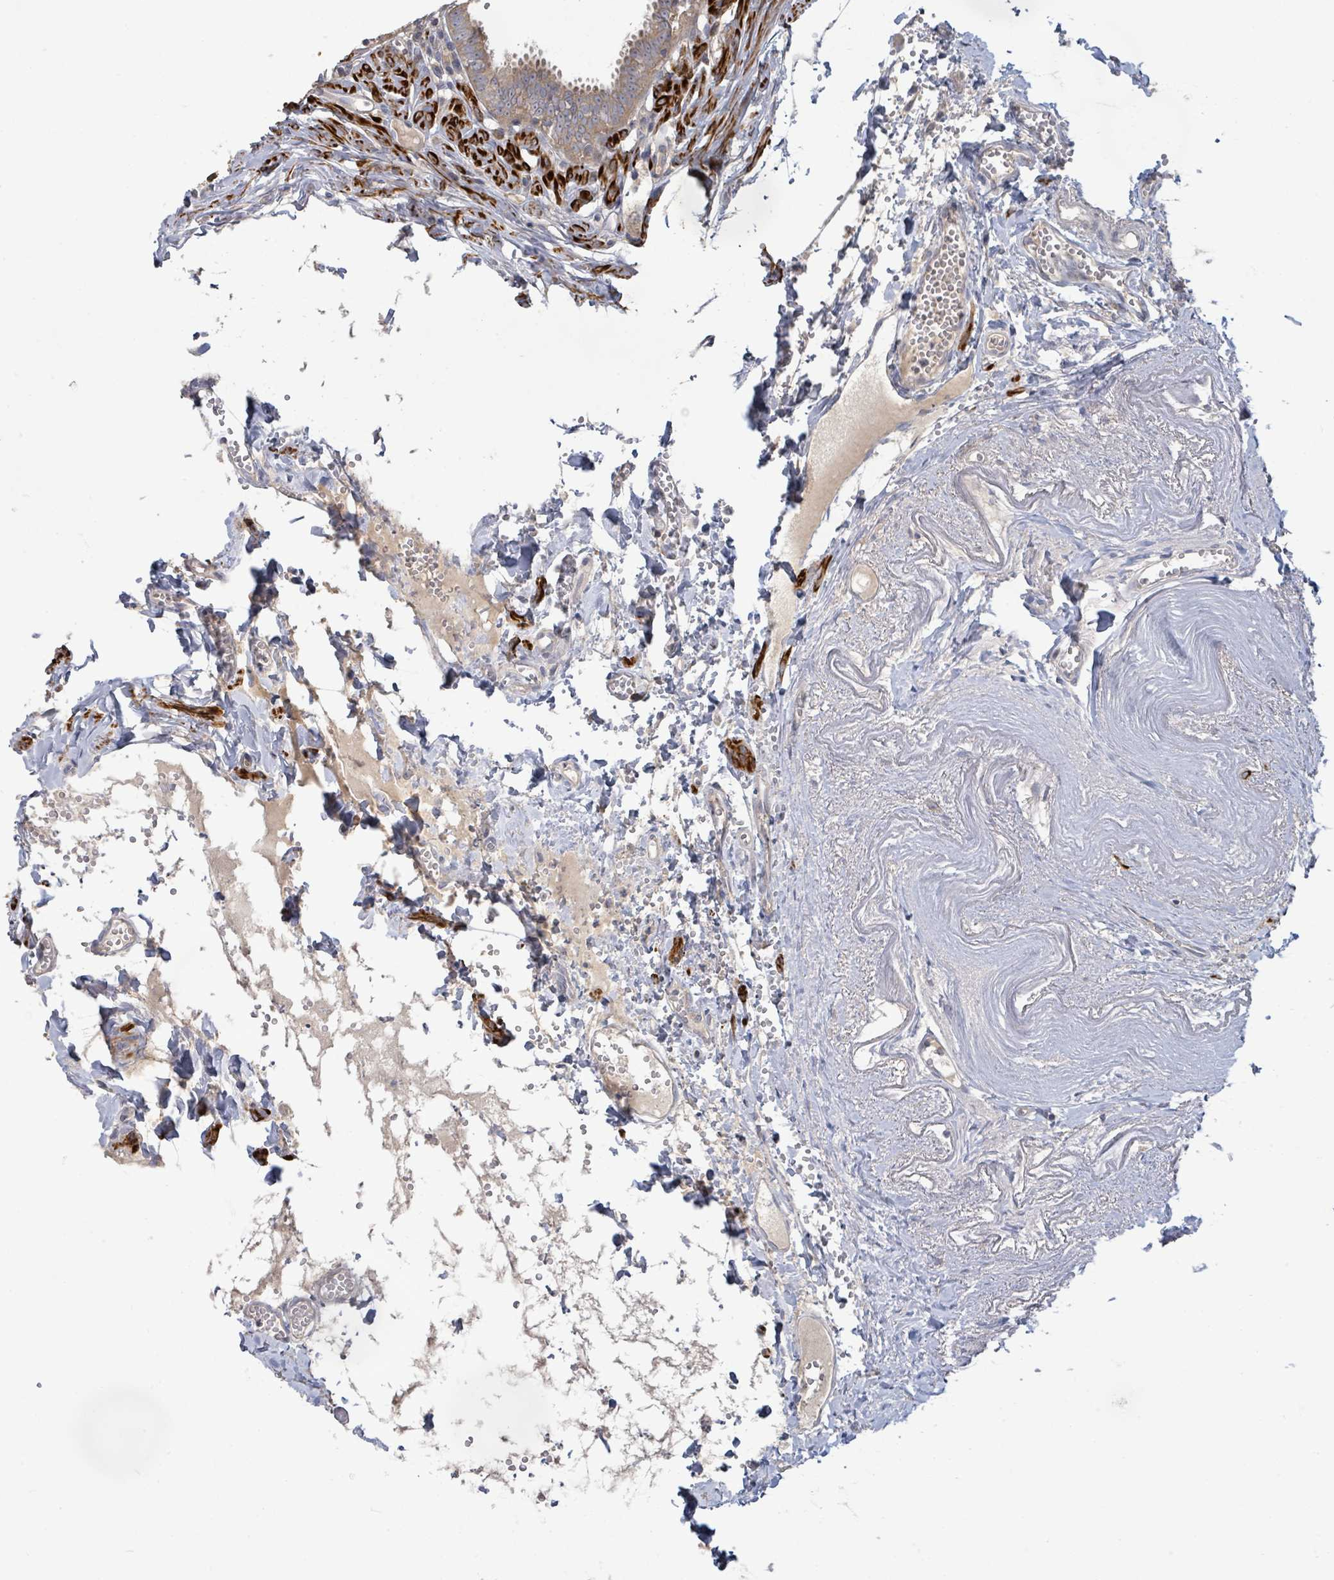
{"staining": {"intensity": "moderate", "quantity": "<25%", "location": "cytoplasmic/membranous"}, "tissue": "fallopian tube", "cell_type": "Glandular cells", "image_type": "normal", "snomed": [{"axis": "morphology", "description": "Normal tissue, NOS"}, {"axis": "morphology", "description": "Carcinoma, NOS"}, {"axis": "topography", "description": "Fallopian tube"}, {"axis": "topography", "description": "Ovary"}], "caption": "Fallopian tube stained for a protein displays moderate cytoplasmic/membranous positivity in glandular cells.", "gene": "KCNS2", "patient": {"sex": "female", "age": 59}}